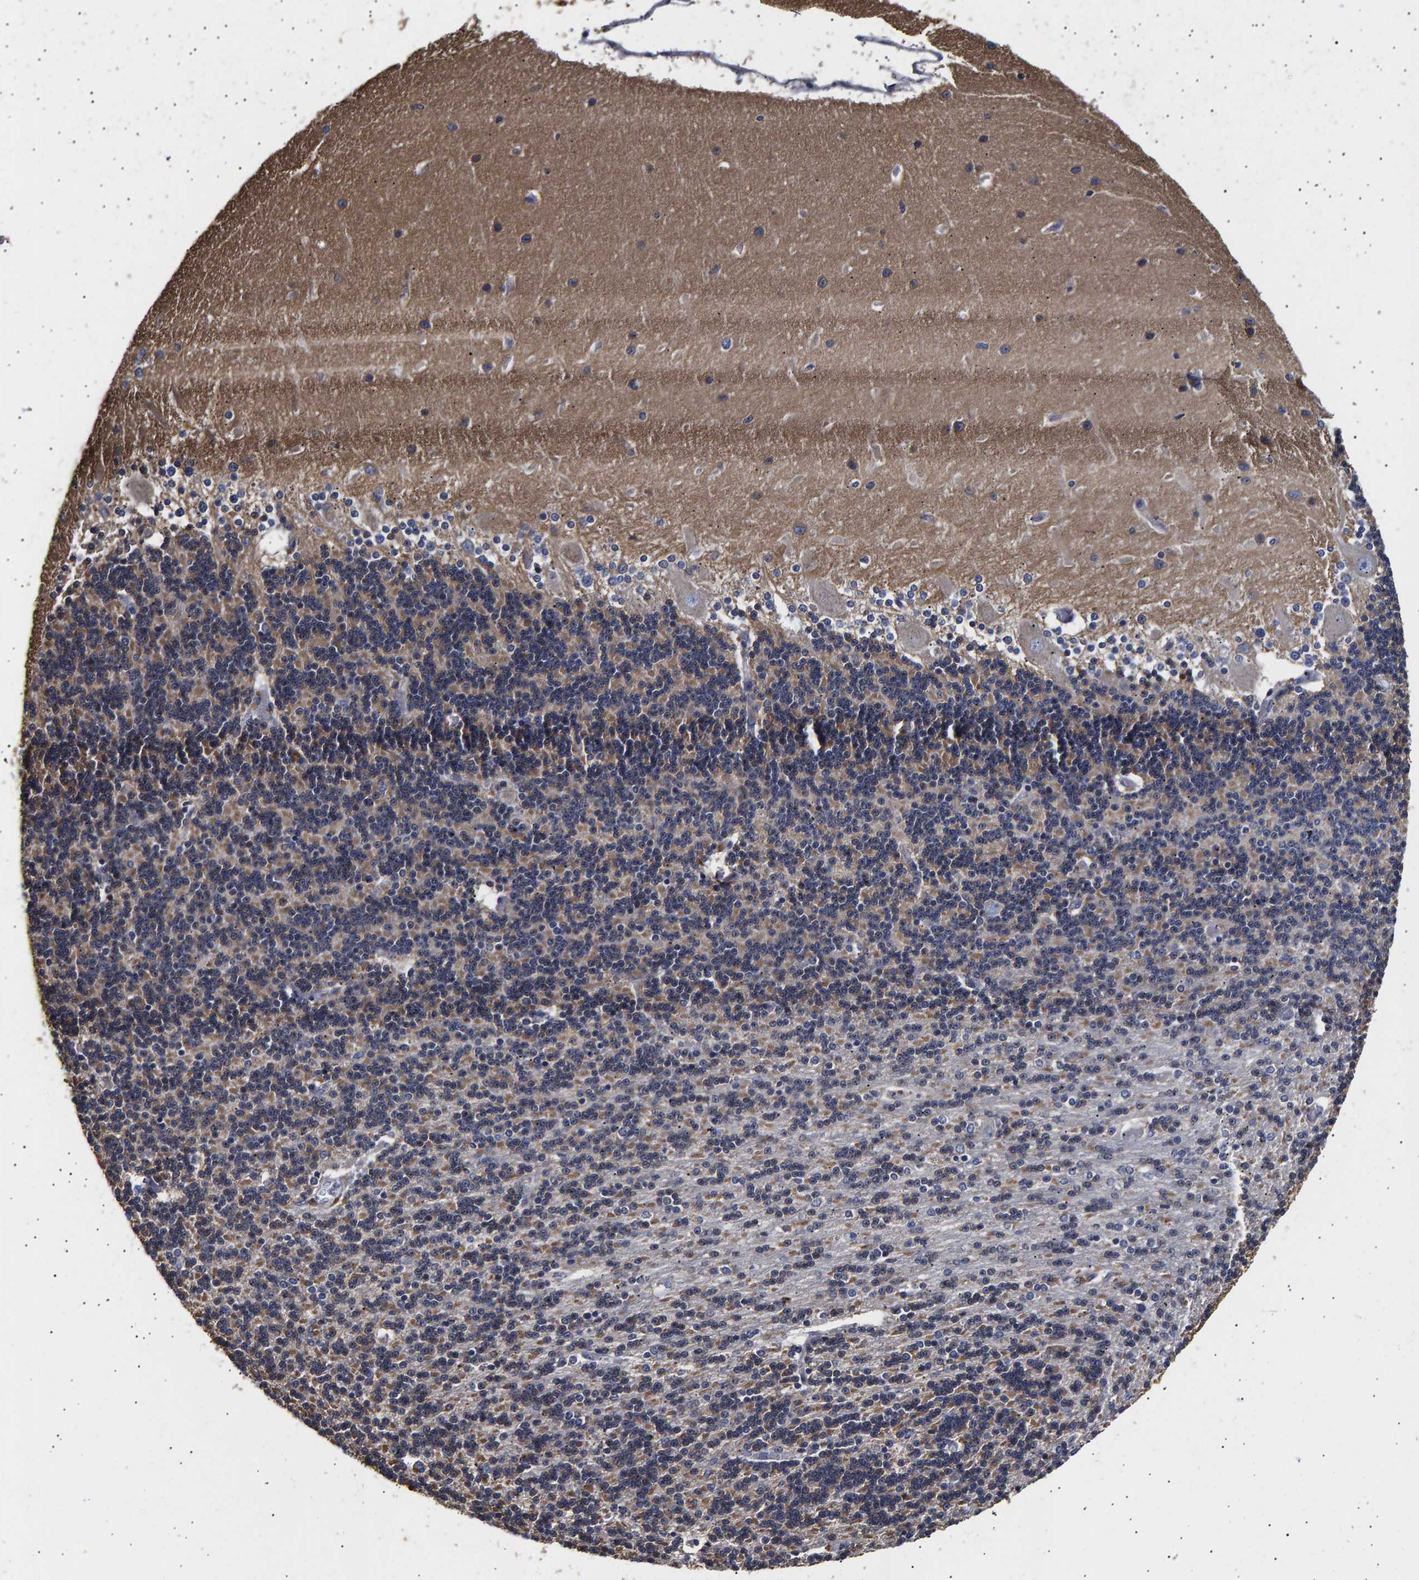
{"staining": {"intensity": "moderate", "quantity": "<25%", "location": "cytoplasmic/membranous"}, "tissue": "cerebellum", "cell_type": "Cells in granular layer", "image_type": "normal", "snomed": [{"axis": "morphology", "description": "Normal tissue, NOS"}, {"axis": "topography", "description": "Cerebellum"}], "caption": "Immunohistochemistry (IHC) of benign human cerebellum shows low levels of moderate cytoplasmic/membranous staining in about <25% of cells in granular layer.", "gene": "ANKRD40", "patient": {"sex": "female", "age": 54}}